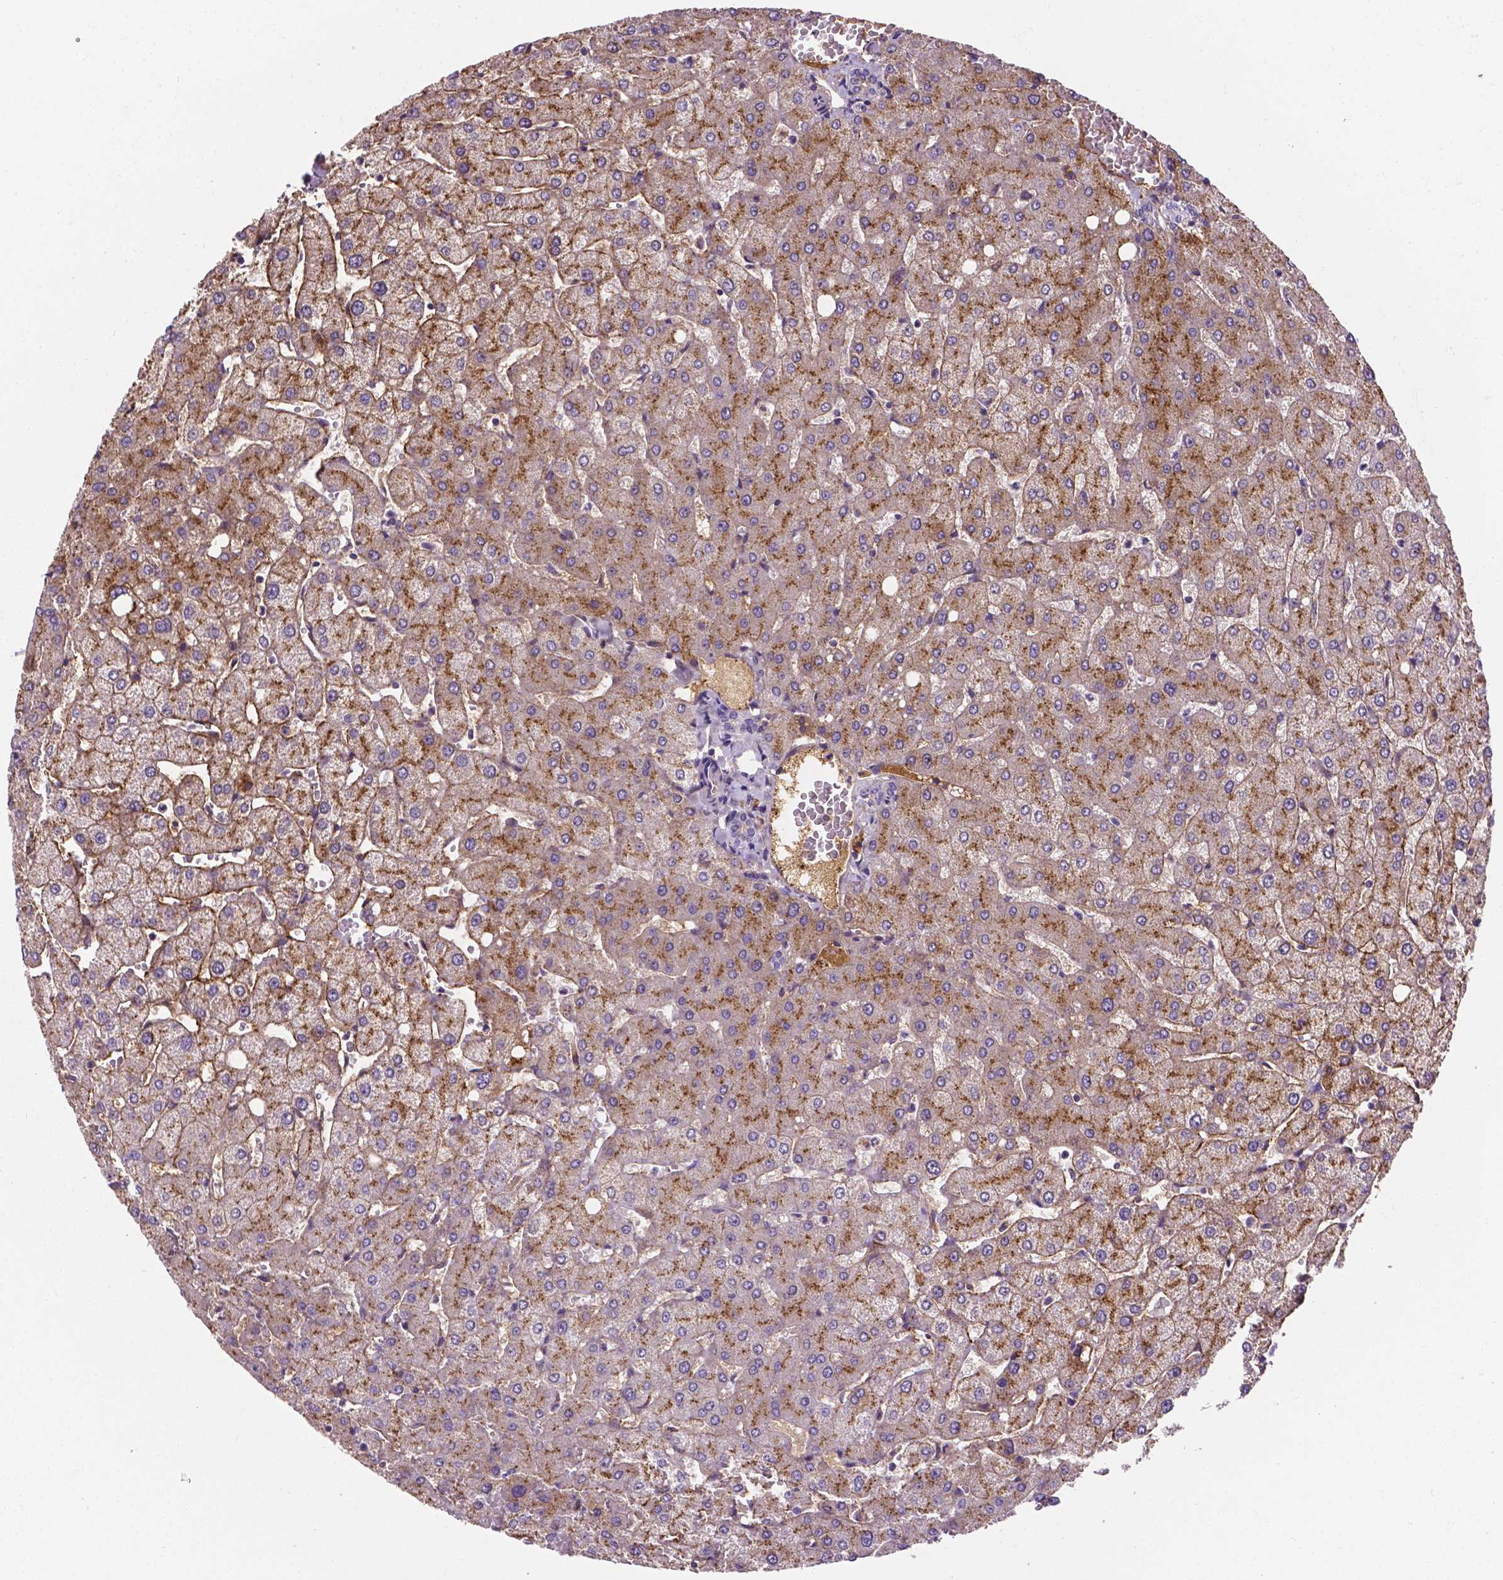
{"staining": {"intensity": "negative", "quantity": "none", "location": "none"}, "tissue": "liver", "cell_type": "Cholangiocytes", "image_type": "normal", "snomed": [{"axis": "morphology", "description": "Normal tissue, NOS"}, {"axis": "topography", "description": "Liver"}], "caption": "IHC of normal liver reveals no expression in cholangiocytes. Nuclei are stained in blue.", "gene": "APOE", "patient": {"sex": "female", "age": 54}}